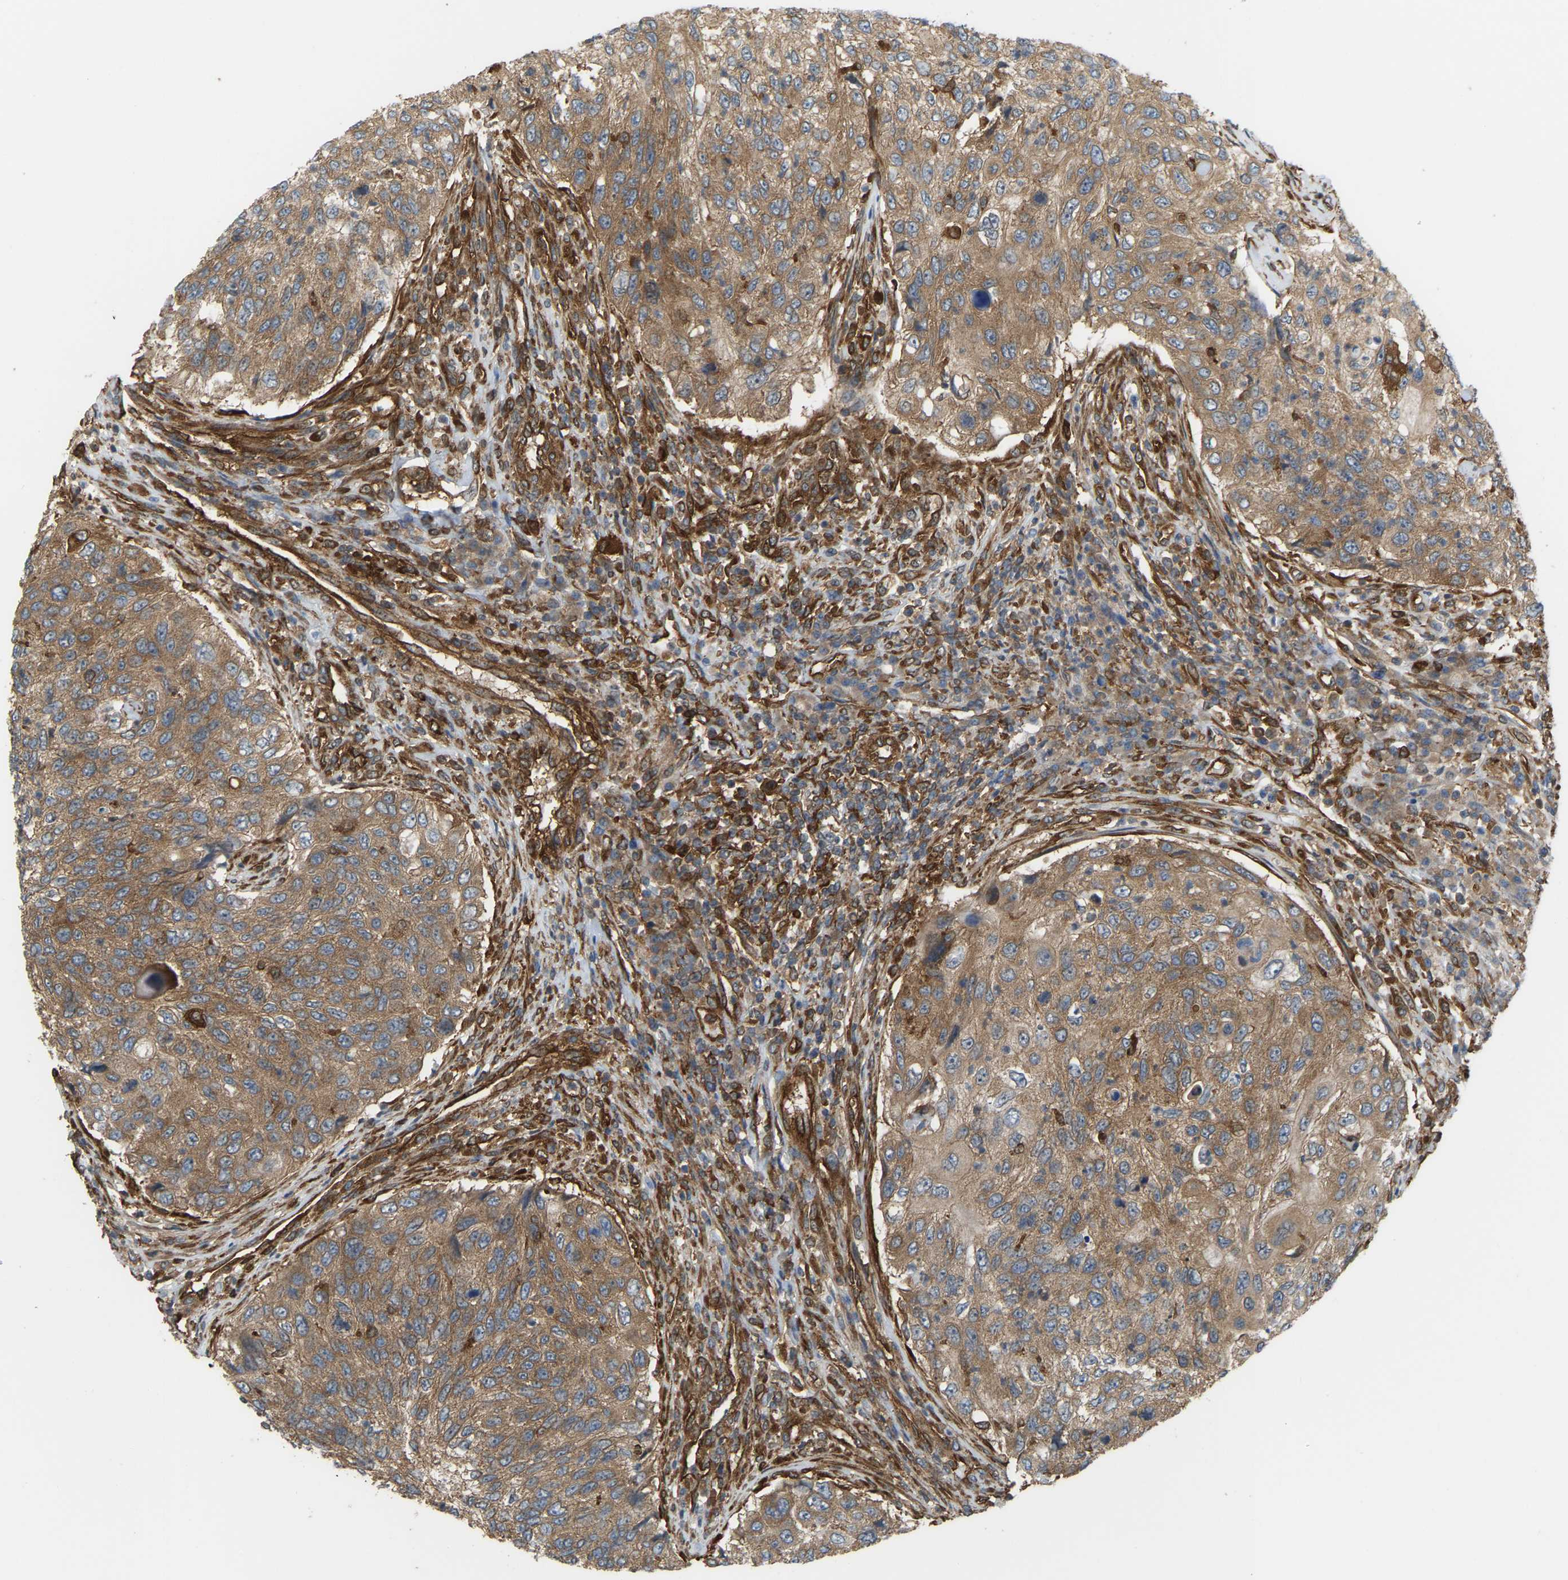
{"staining": {"intensity": "moderate", "quantity": ">75%", "location": "cytoplasmic/membranous"}, "tissue": "urothelial cancer", "cell_type": "Tumor cells", "image_type": "cancer", "snomed": [{"axis": "morphology", "description": "Urothelial carcinoma, High grade"}, {"axis": "topography", "description": "Urinary bladder"}], "caption": "This is a histology image of immunohistochemistry (IHC) staining of urothelial cancer, which shows moderate positivity in the cytoplasmic/membranous of tumor cells.", "gene": "PICALM", "patient": {"sex": "female", "age": 60}}